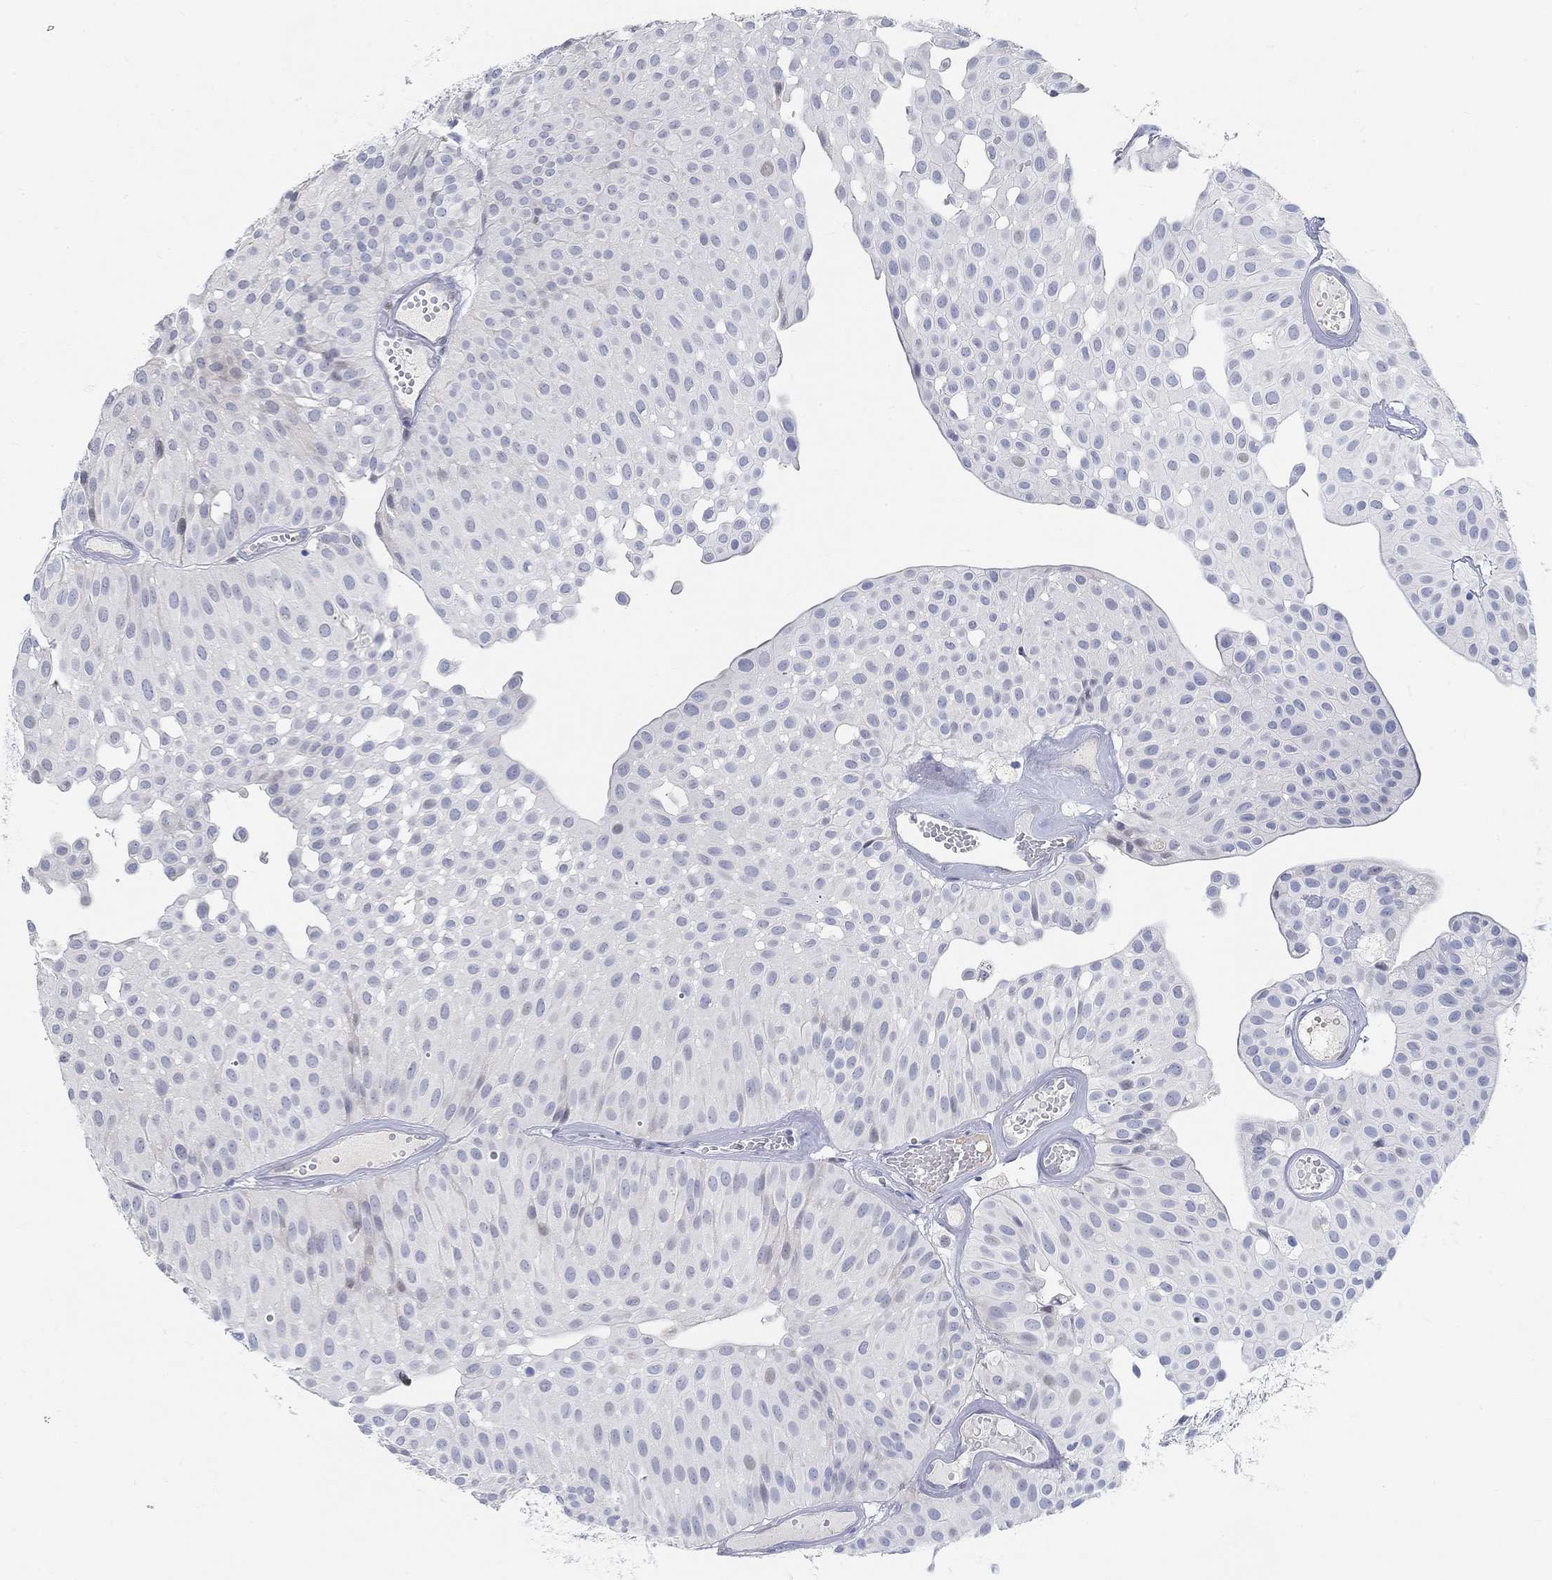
{"staining": {"intensity": "negative", "quantity": "none", "location": "none"}, "tissue": "urothelial cancer", "cell_type": "Tumor cells", "image_type": "cancer", "snomed": [{"axis": "morphology", "description": "Urothelial carcinoma, Low grade"}, {"axis": "topography", "description": "Urinary bladder"}], "caption": "Urothelial carcinoma (low-grade) stained for a protein using IHC demonstrates no staining tumor cells.", "gene": "SNTG2", "patient": {"sex": "male", "age": 64}}